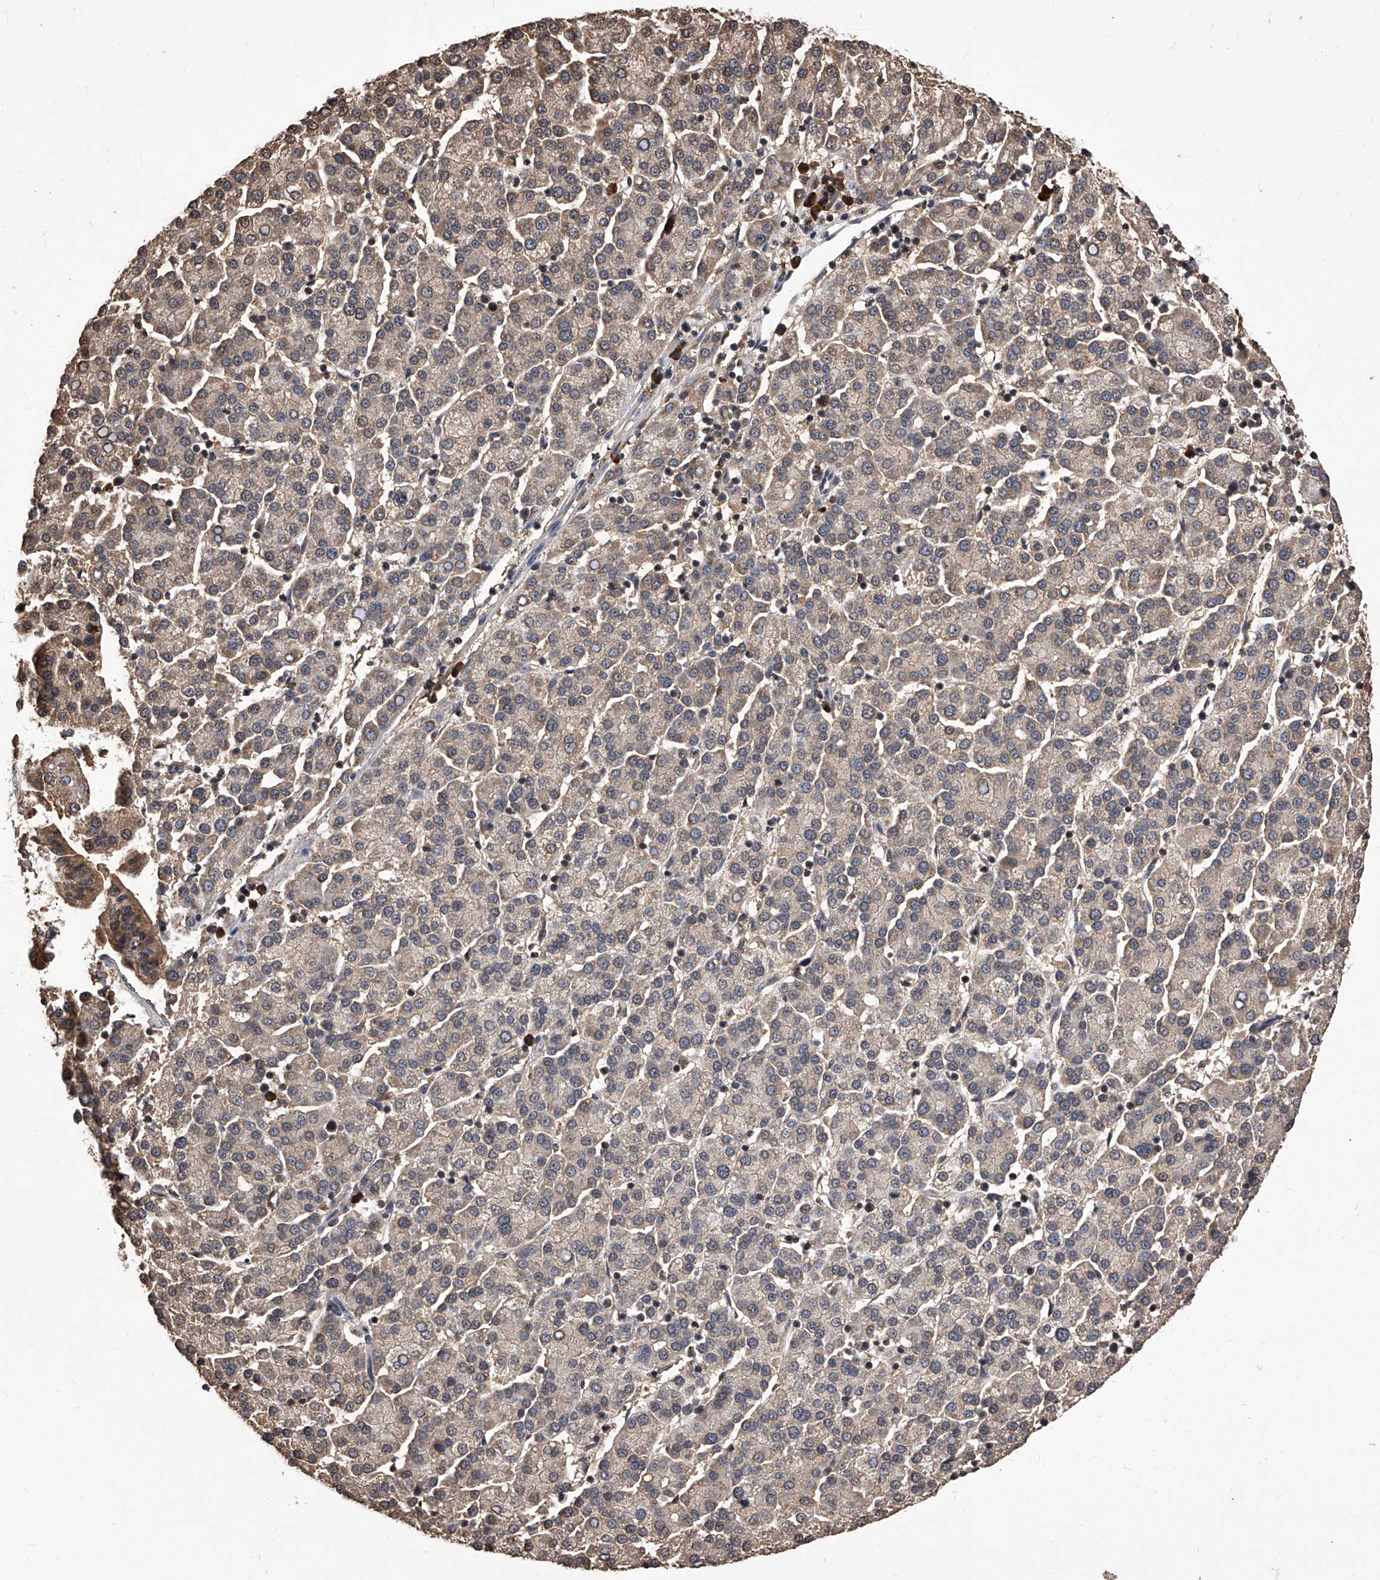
{"staining": {"intensity": "weak", "quantity": ">75%", "location": "cytoplasmic/membranous"}, "tissue": "liver cancer", "cell_type": "Tumor cells", "image_type": "cancer", "snomed": [{"axis": "morphology", "description": "Carcinoma, Hepatocellular, NOS"}, {"axis": "topography", "description": "Liver"}], "caption": "The immunohistochemical stain shows weak cytoplasmic/membranous staining in tumor cells of liver hepatocellular carcinoma tissue. (Stains: DAB in brown, nuclei in blue, Microscopy: brightfield microscopy at high magnification).", "gene": "ID1", "patient": {"sex": "female", "age": 58}}